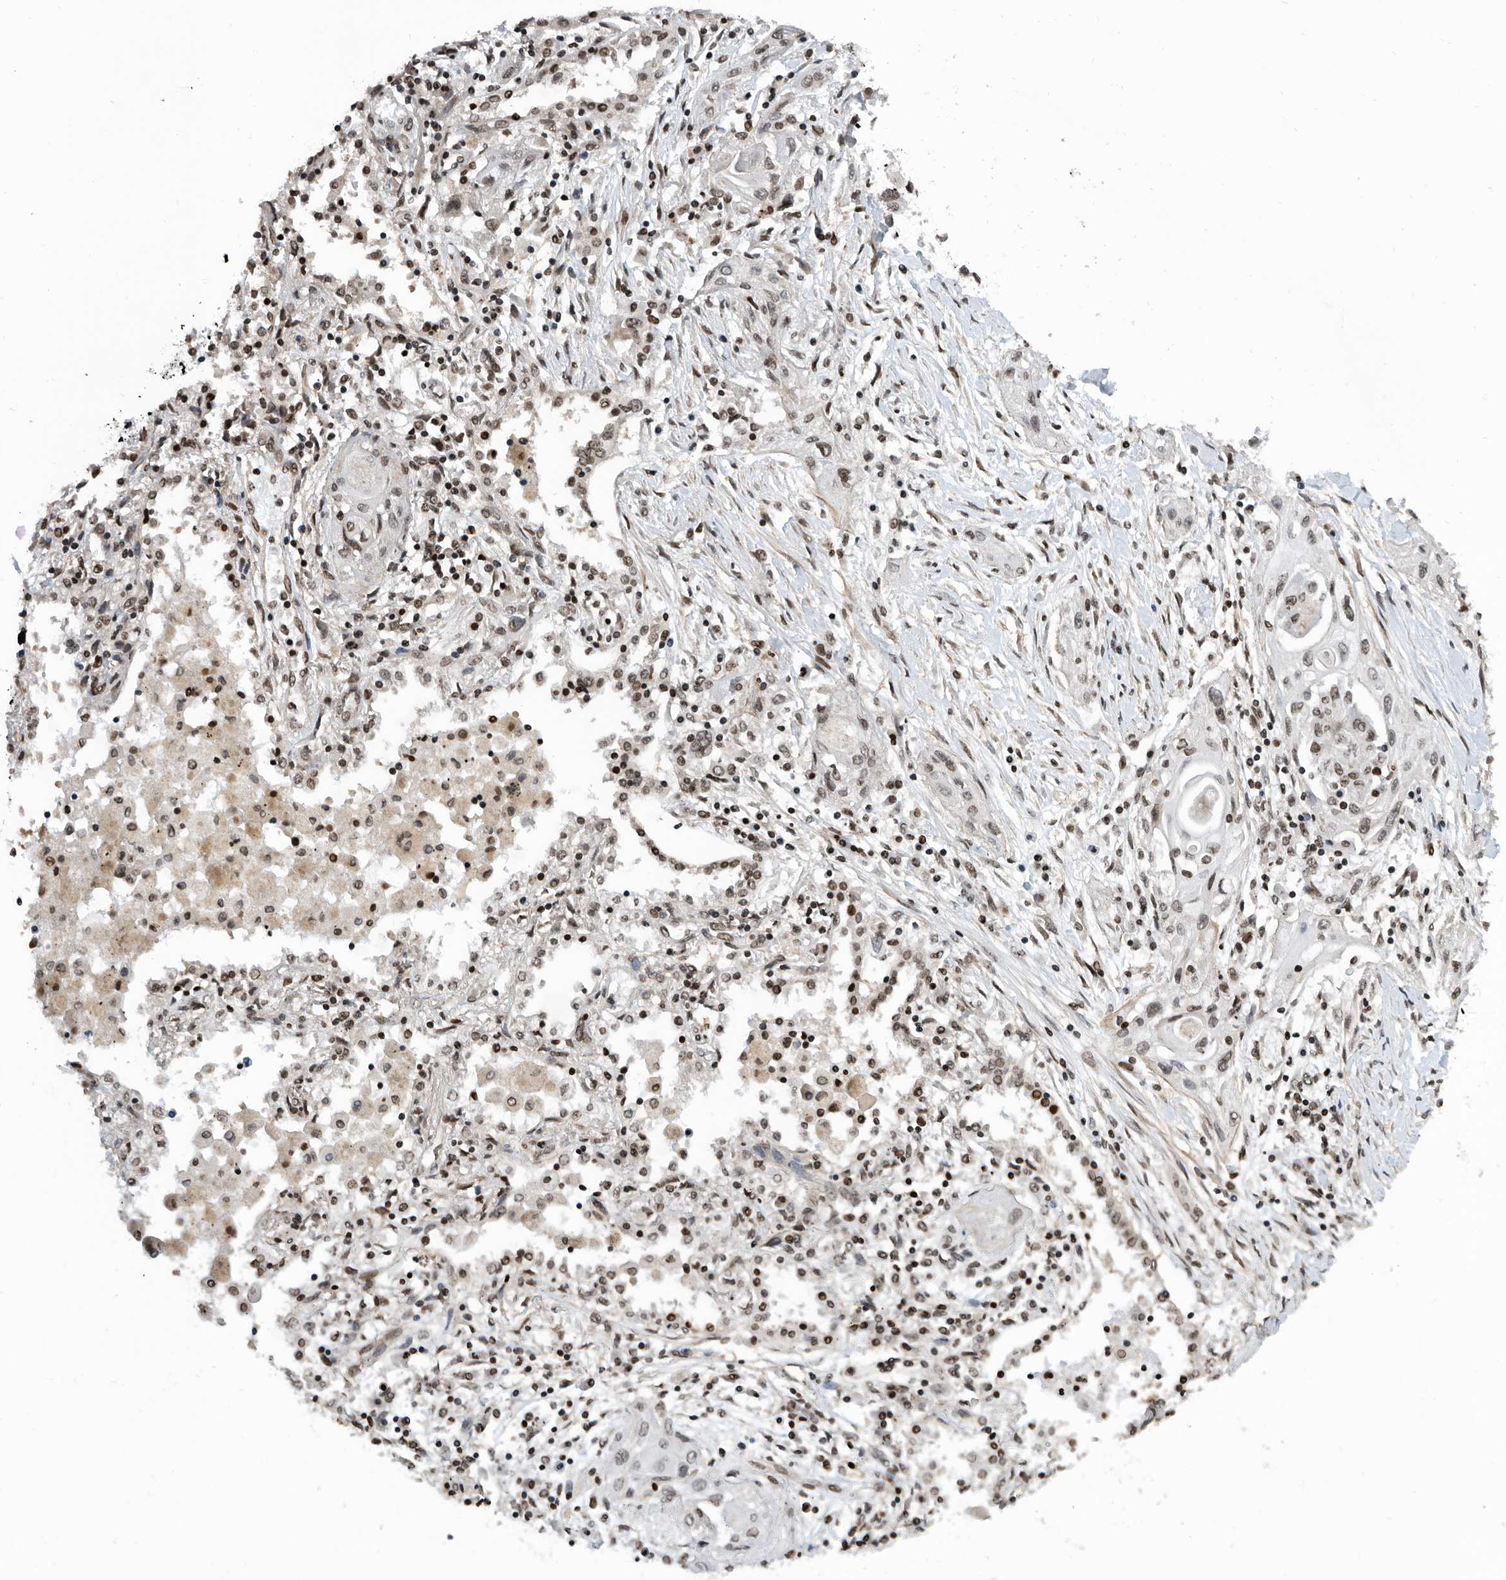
{"staining": {"intensity": "weak", "quantity": ">75%", "location": "nuclear"}, "tissue": "lung cancer", "cell_type": "Tumor cells", "image_type": "cancer", "snomed": [{"axis": "morphology", "description": "Squamous cell carcinoma, NOS"}, {"axis": "topography", "description": "Lung"}], "caption": "This is a micrograph of immunohistochemistry (IHC) staining of lung cancer, which shows weak expression in the nuclear of tumor cells.", "gene": "SNRNP48", "patient": {"sex": "female", "age": 47}}